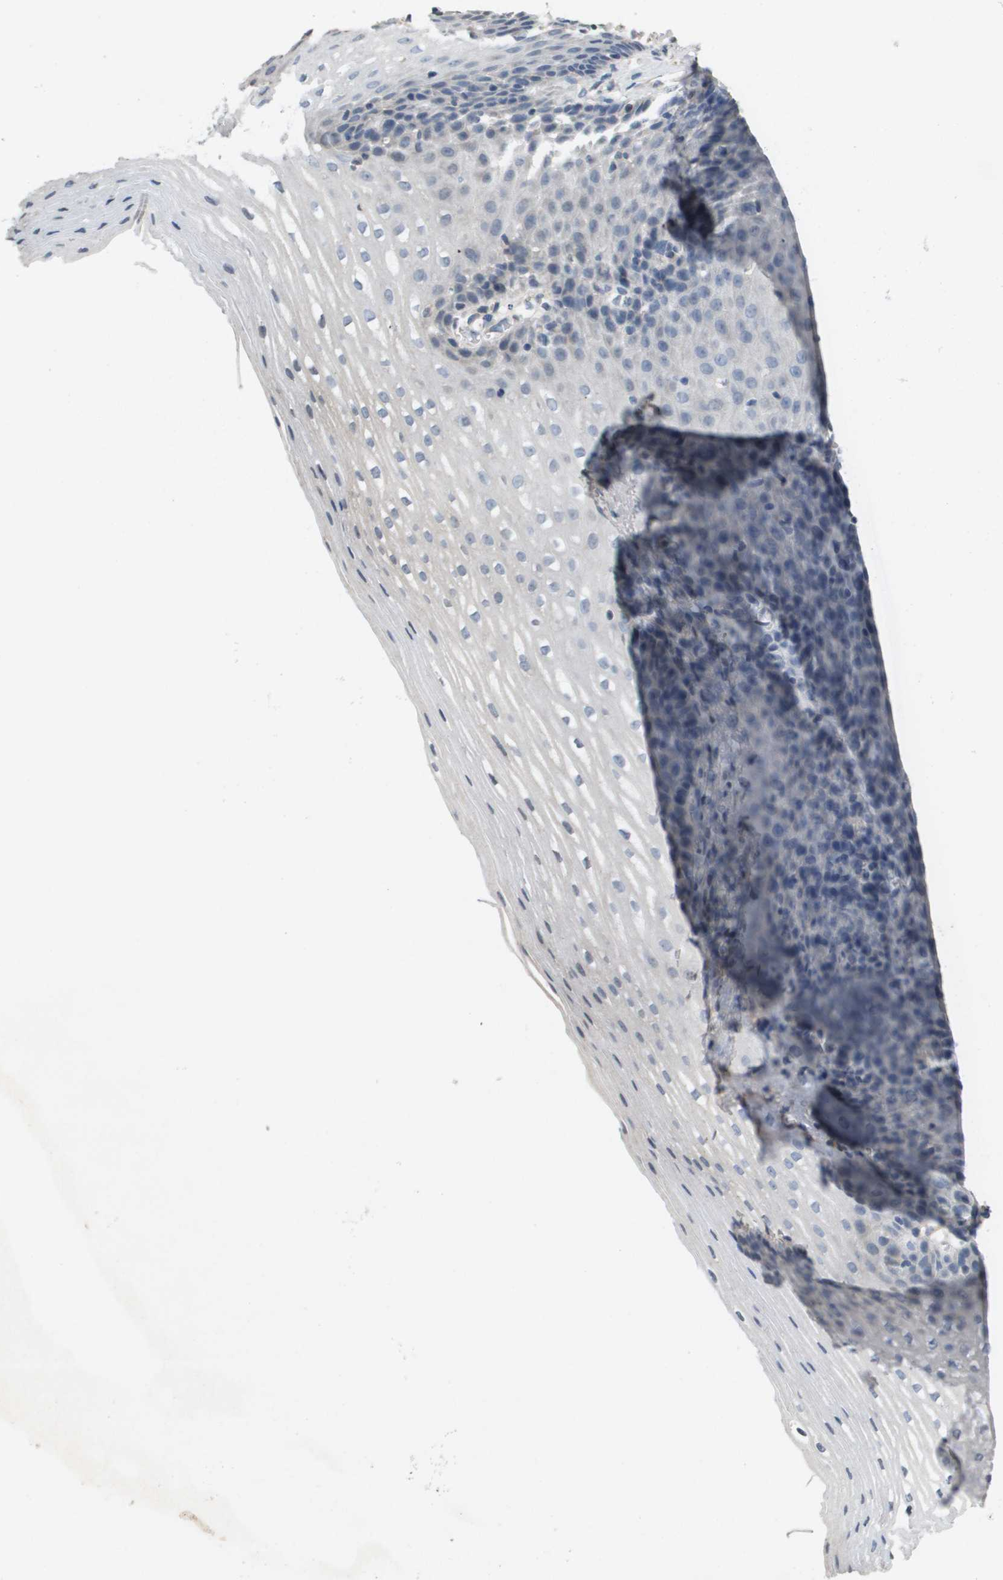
{"staining": {"intensity": "negative", "quantity": "none", "location": "none"}, "tissue": "esophagus", "cell_type": "Squamous epithelial cells", "image_type": "normal", "snomed": [{"axis": "morphology", "description": "Normal tissue, NOS"}, {"axis": "topography", "description": "Esophagus"}], "caption": "A micrograph of esophagus stained for a protein exhibits no brown staining in squamous epithelial cells. (Stains: DAB IHC with hematoxylin counter stain, Microscopy: brightfield microscopy at high magnification).", "gene": "CAPN11", "patient": {"sex": "male", "age": 48}}